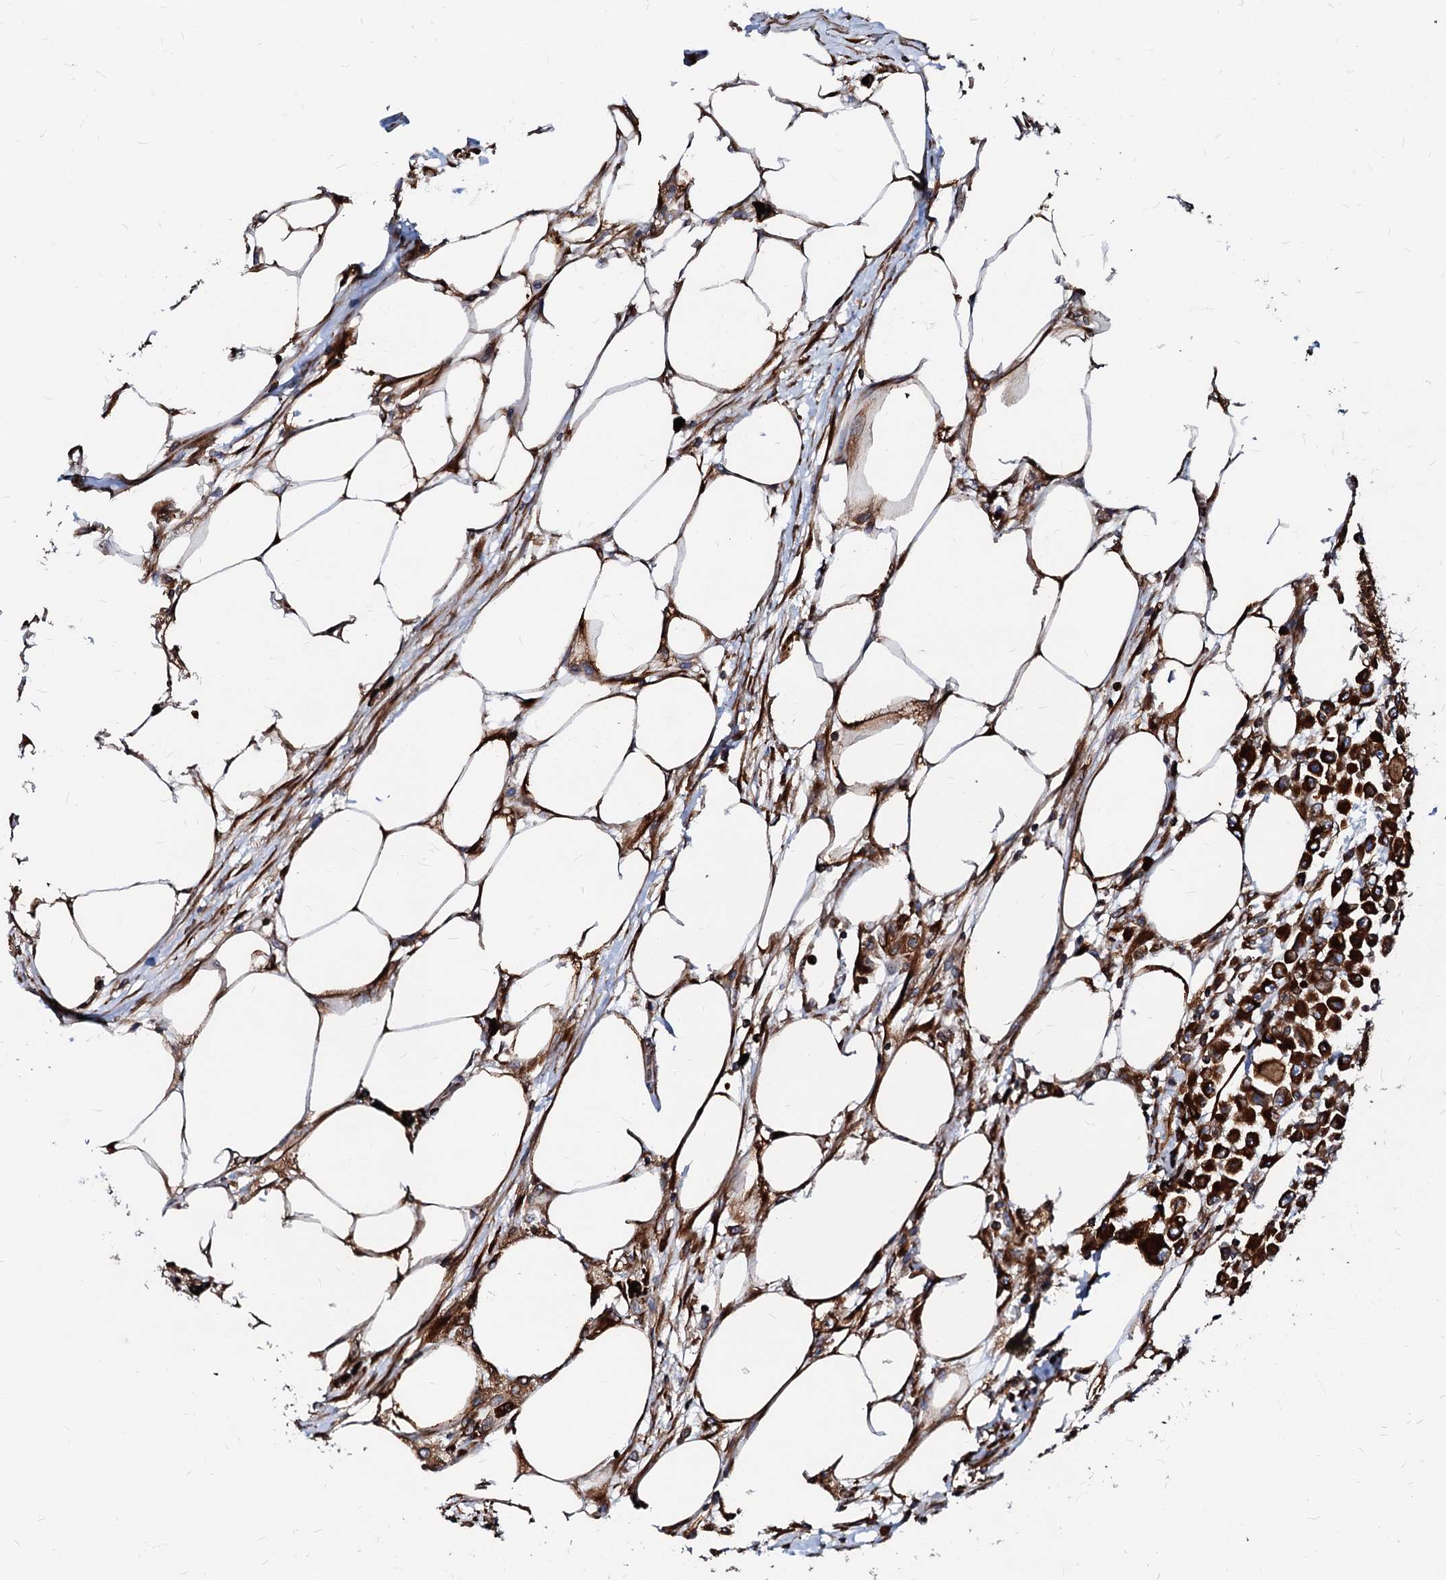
{"staining": {"intensity": "strong", "quantity": ">75%", "location": "cytoplasmic/membranous"}, "tissue": "colorectal cancer", "cell_type": "Tumor cells", "image_type": "cancer", "snomed": [{"axis": "morphology", "description": "Adenocarcinoma, NOS"}, {"axis": "topography", "description": "Colon"}], "caption": "Immunohistochemistry (IHC) photomicrograph of neoplastic tissue: human colorectal cancer (adenocarcinoma) stained using IHC shows high levels of strong protein expression localized specifically in the cytoplasmic/membranous of tumor cells, appearing as a cytoplasmic/membranous brown color.", "gene": "DERL1", "patient": {"sex": "male", "age": 51}}